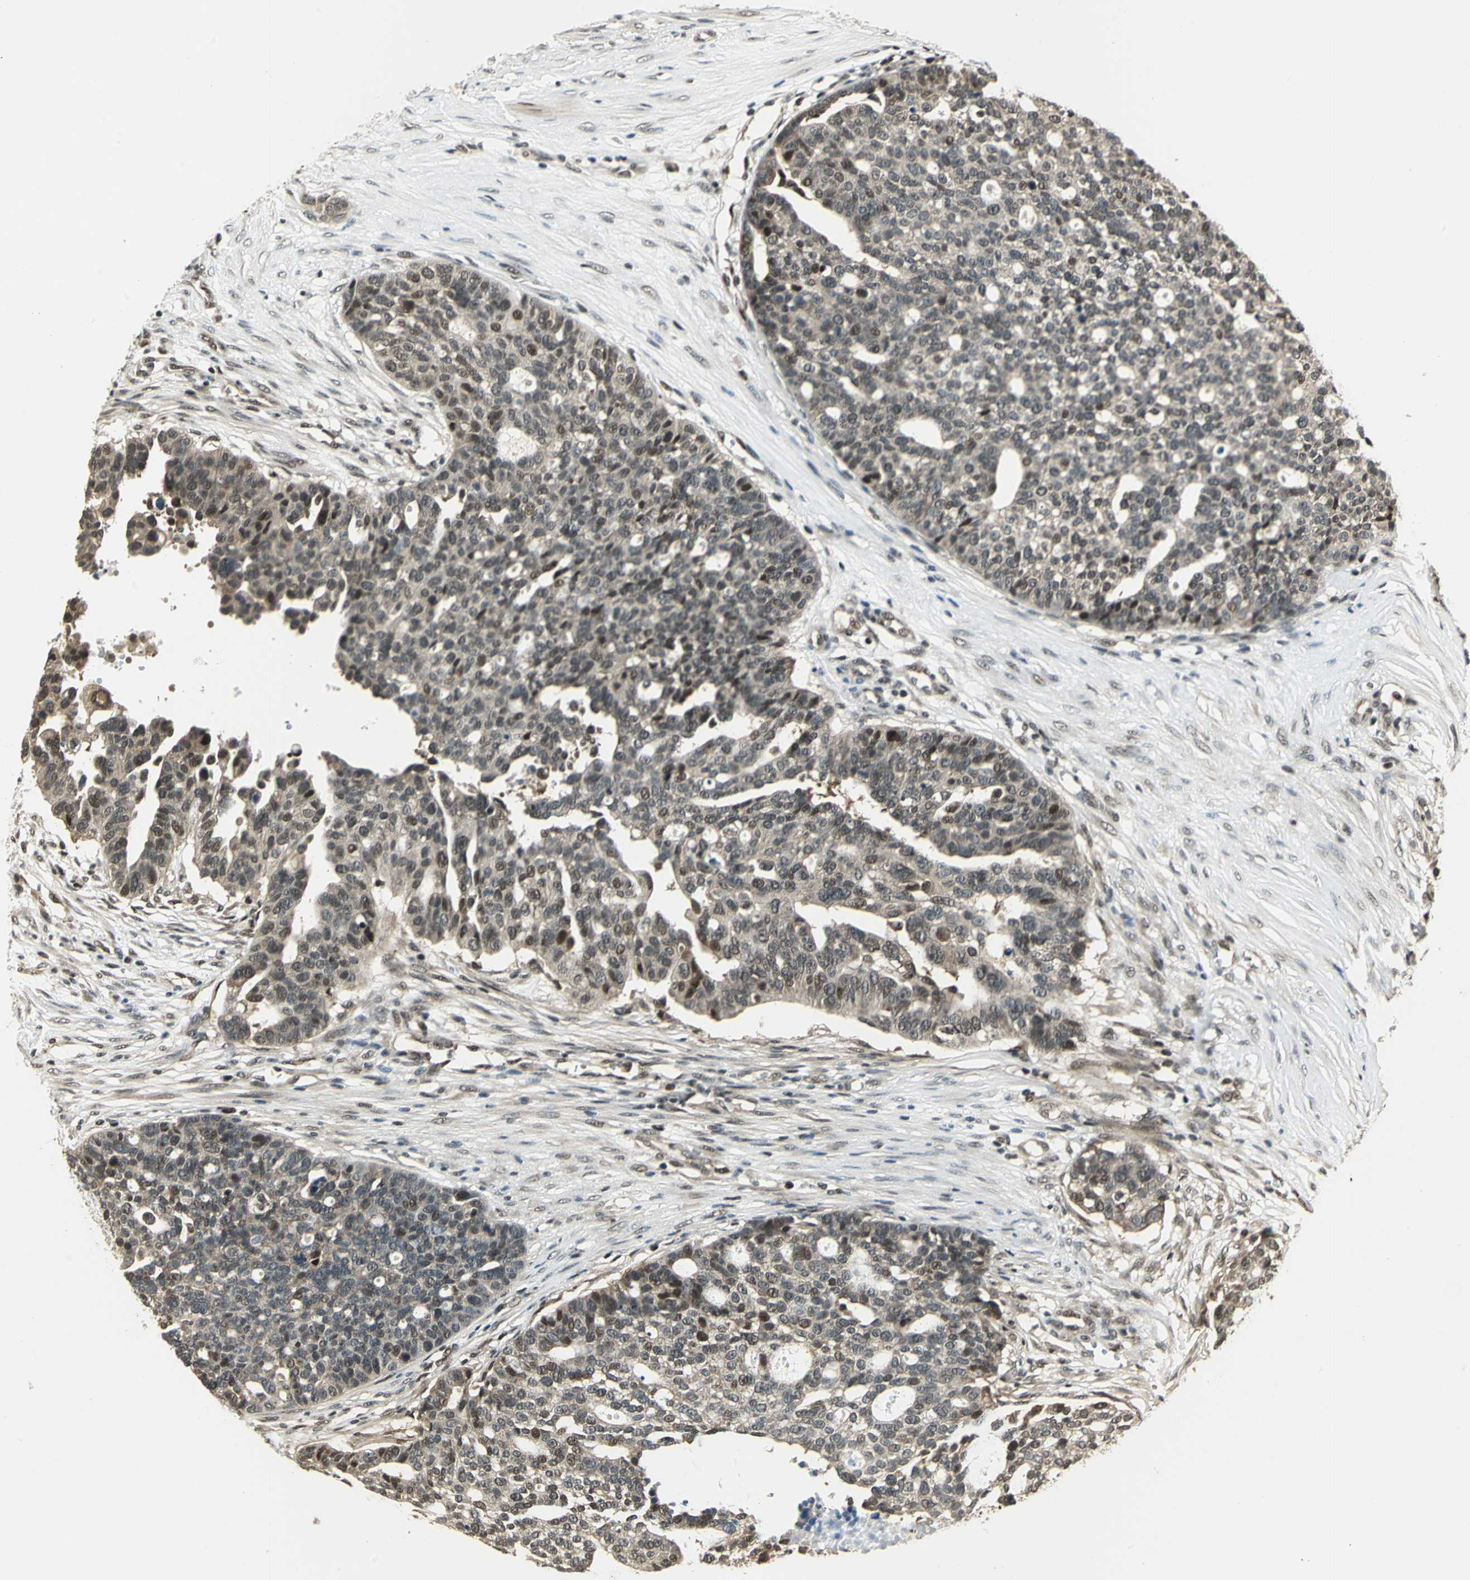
{"staining": {"intensity": "weak", "quantity": ">75%", "location": "cytoplasmic/membranous,nuclear"}, "tissue": "ovarian cancer", "cell_type": "Tumor cells", "image_type": "cancer", "snomed": [{"axis": "morphology", "description": "Cystadenocarcinoma, serous, NOS"}, {"axis": "topography", "description": "Ovary"}], "caption": "Protein expression by IHC shows weak cytoplasmic/membranous and nuclear staining in approximately >75% of tumor cells in ovarian cancer (serous cystadenocarcinoma).", "gene": "PSMC3", "patient": {"sex": "female", "age": 59}}